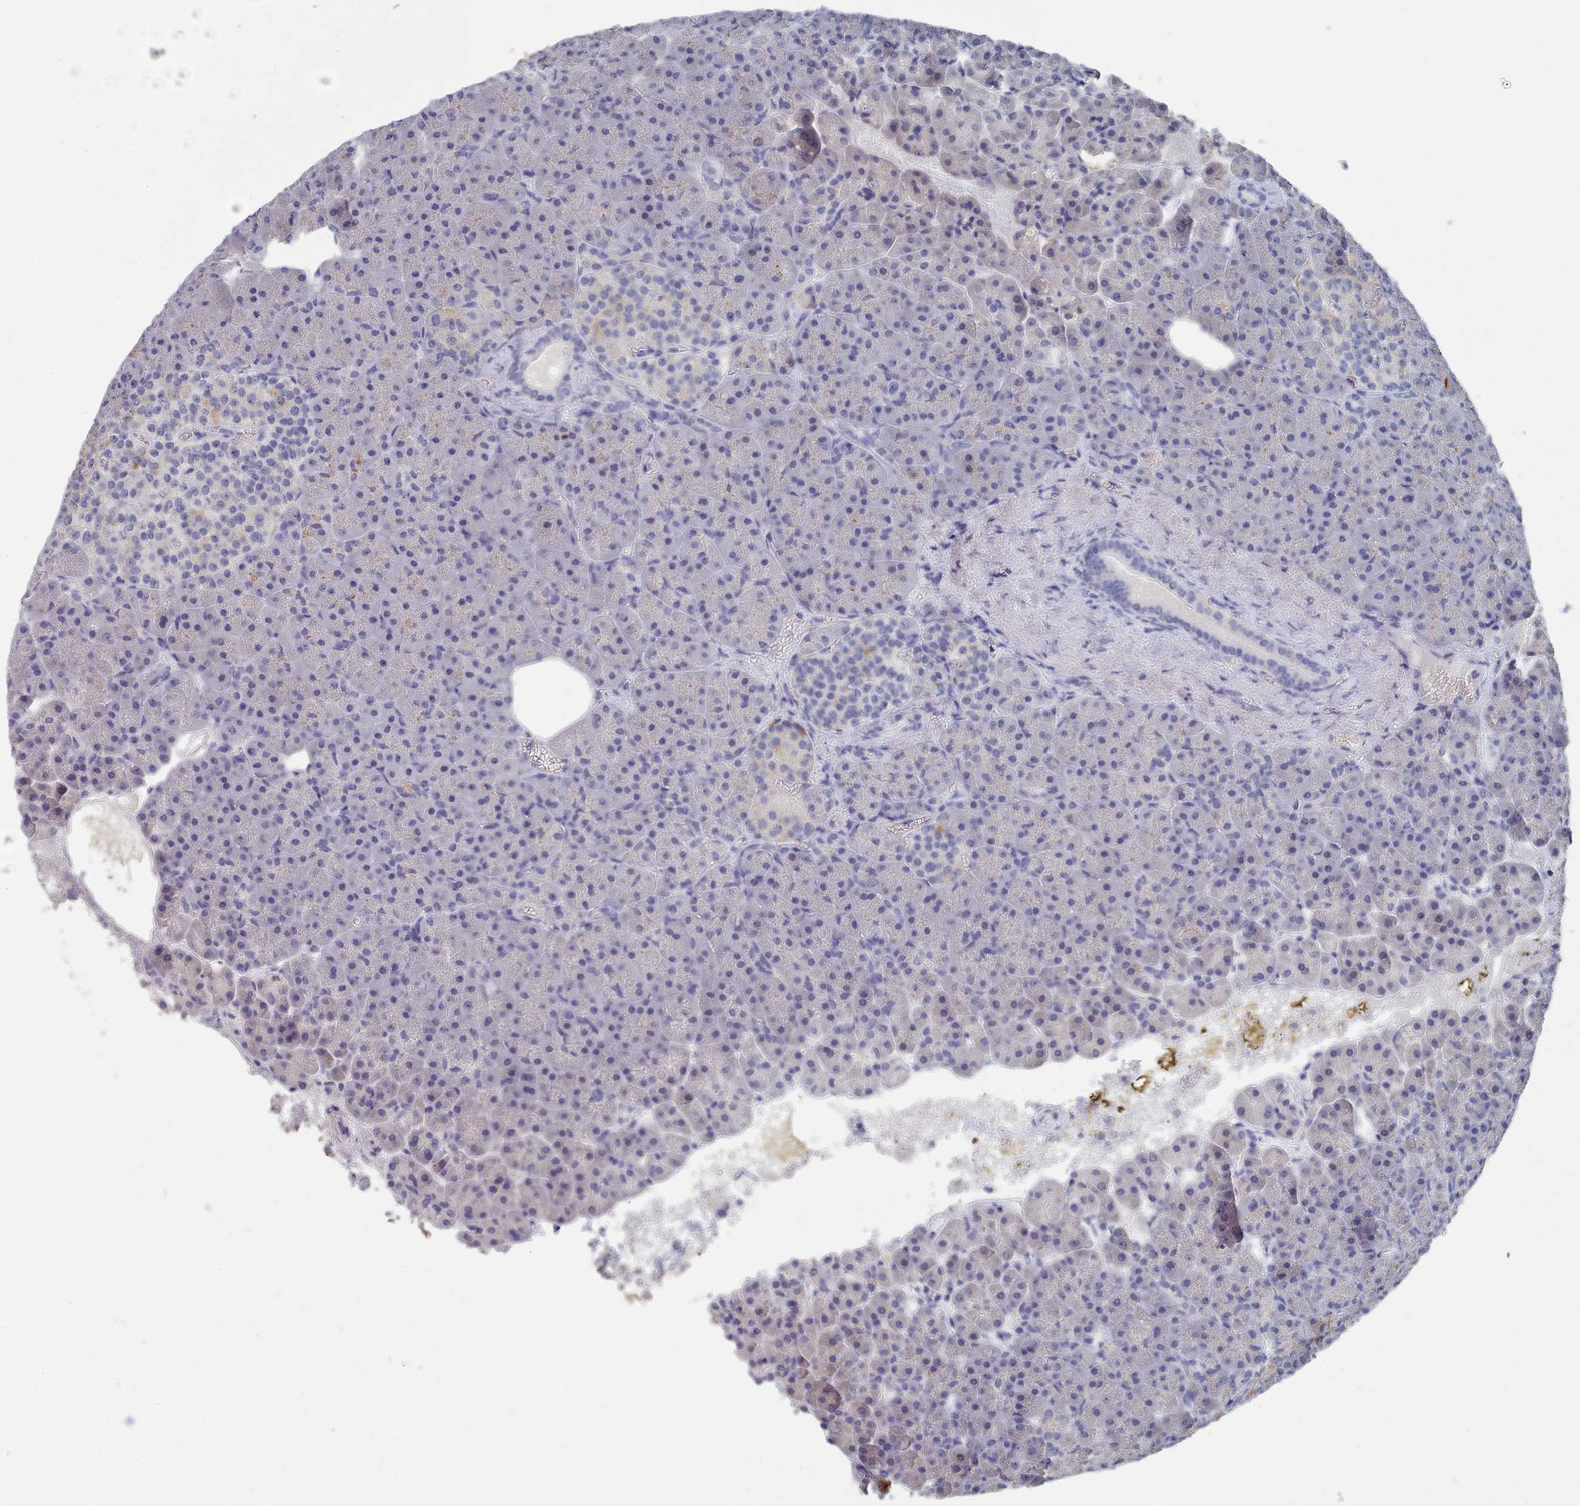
{"staining": {"intensity": "negative", "quantity": "none", "location": "none"}, "tissue": "pancreas", "cell_type": "Exocrine glandular cells", "image_type": "normal", "snomed": [{"axis": "morphology", "description": "Normal tissue, NOS"}, {"axis": "topography", "description": "Pancreas"}], "caption": "IHC micrograph of unremarkable human pancreas stained for a protein (brown), which displays no positivity in exocrine glandular cells.", "gene": "ACAD11", "patient": {"sex": "female", "age": 74}}